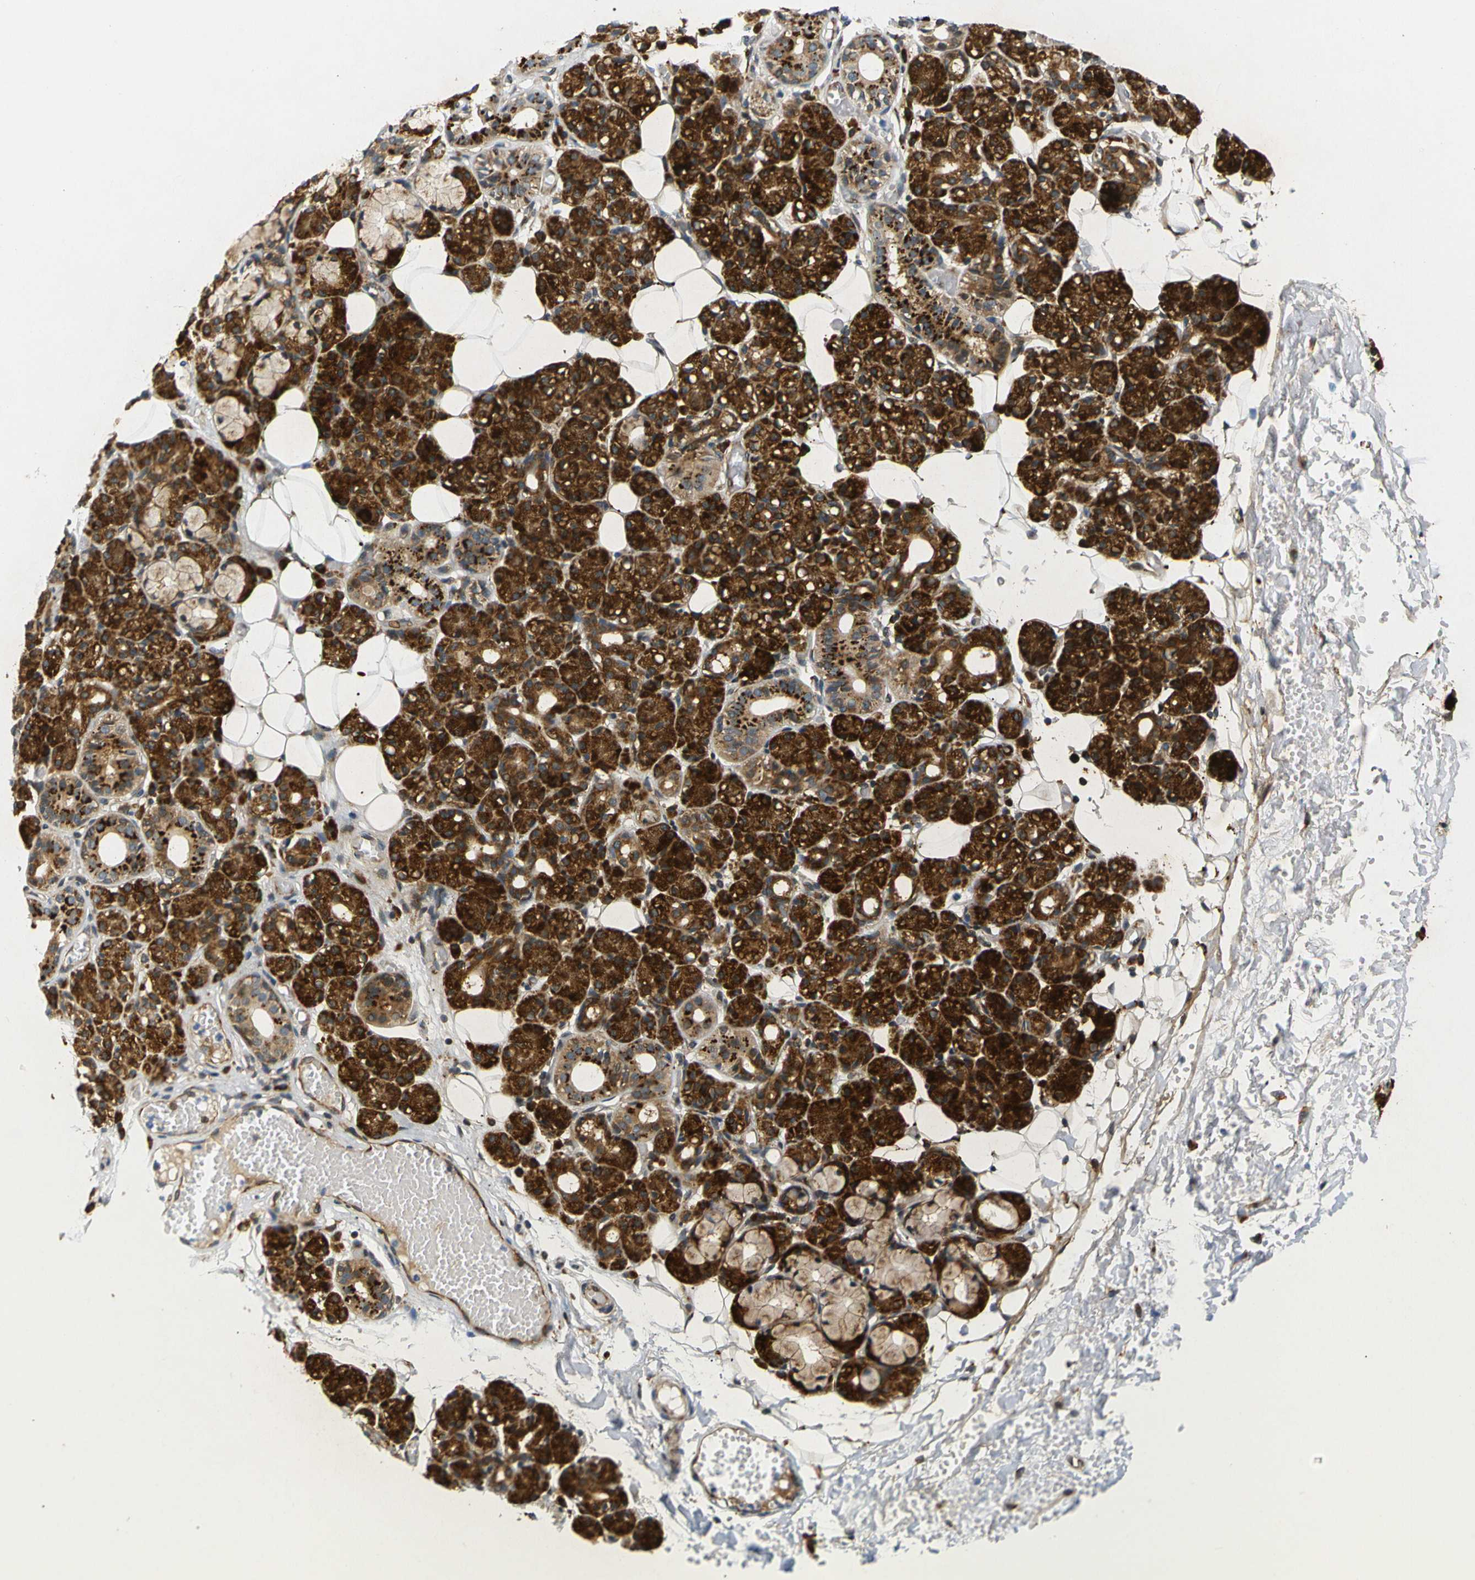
{"staining": {"intensity": "strong", "quantity": ">75%", "location": "cytoplasmic/membranous"}, "tissue": "salivary gland", "cell_type": "Glandular cells", "image_type": "normal", "snomed": [{"axis": "morphology", "description": "Normal tissue, NOS"}, {"axis": "topography", "description": "Salivary gland"}], "caption": "Immunohistochemistry of normal salivary gland exhibits high levels of strong cytoplasmic/membranous expression in about >75% of glandular cells.", "gene": "ABCE1", "patient": {"sex": "male", "age": 63}}